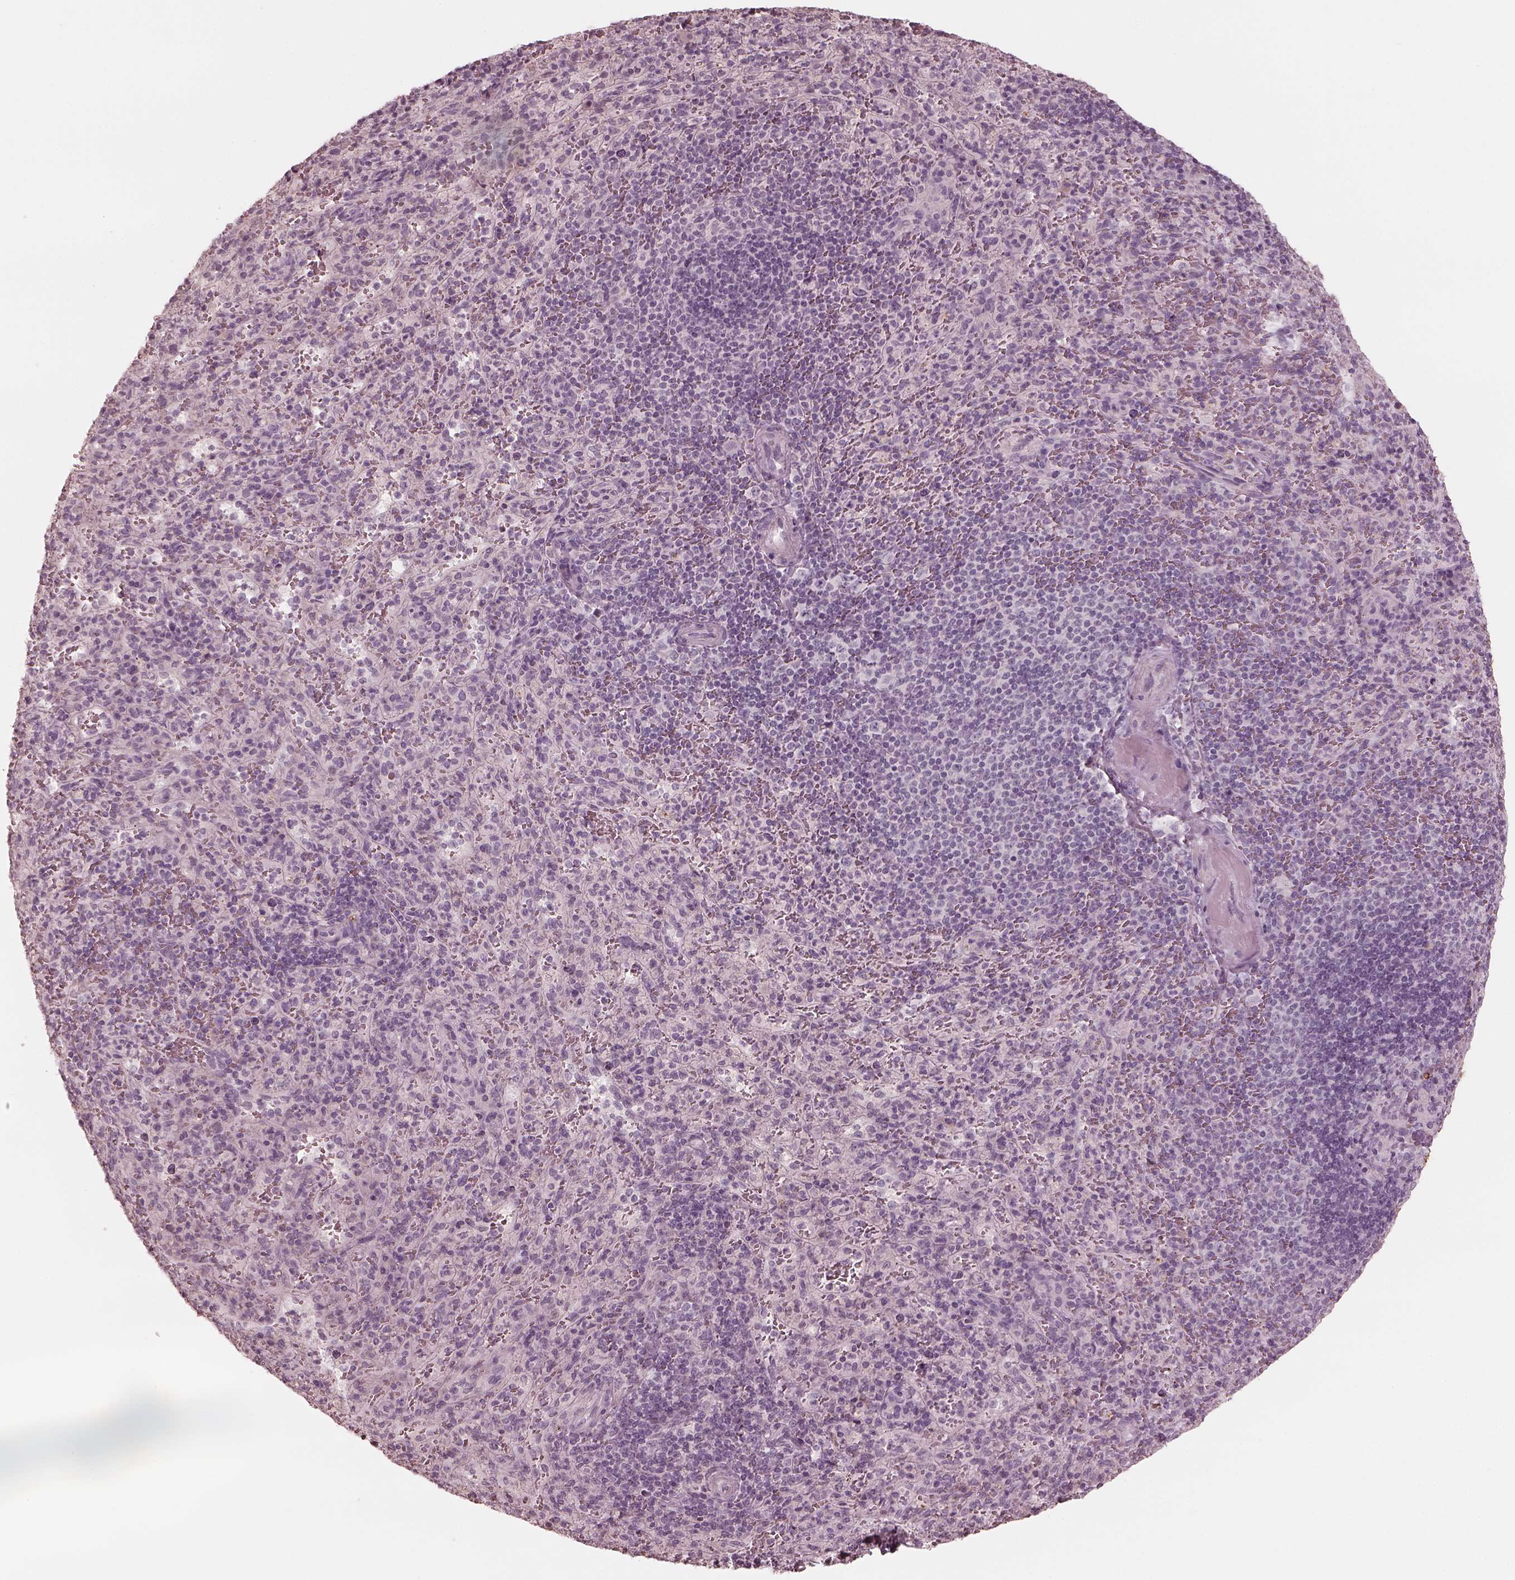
{"staining": {"intensity": "negative", "quantity": "none", "location": "none"}, "tissue": "spleen", "cell_type": "Cells in red pulp", "image_type": "normal", "snomed": [{"axis": "morphology", "description": "Normal tissue, NOS"}, {"axis": "topography", "description": "Spleen"}], "caption": "Immunohistochemistry of benign spleen demonstrates no staining in cells in red pulp.", "gene": "ADRB3", "patient": {"sex": "male", "age": 57}}